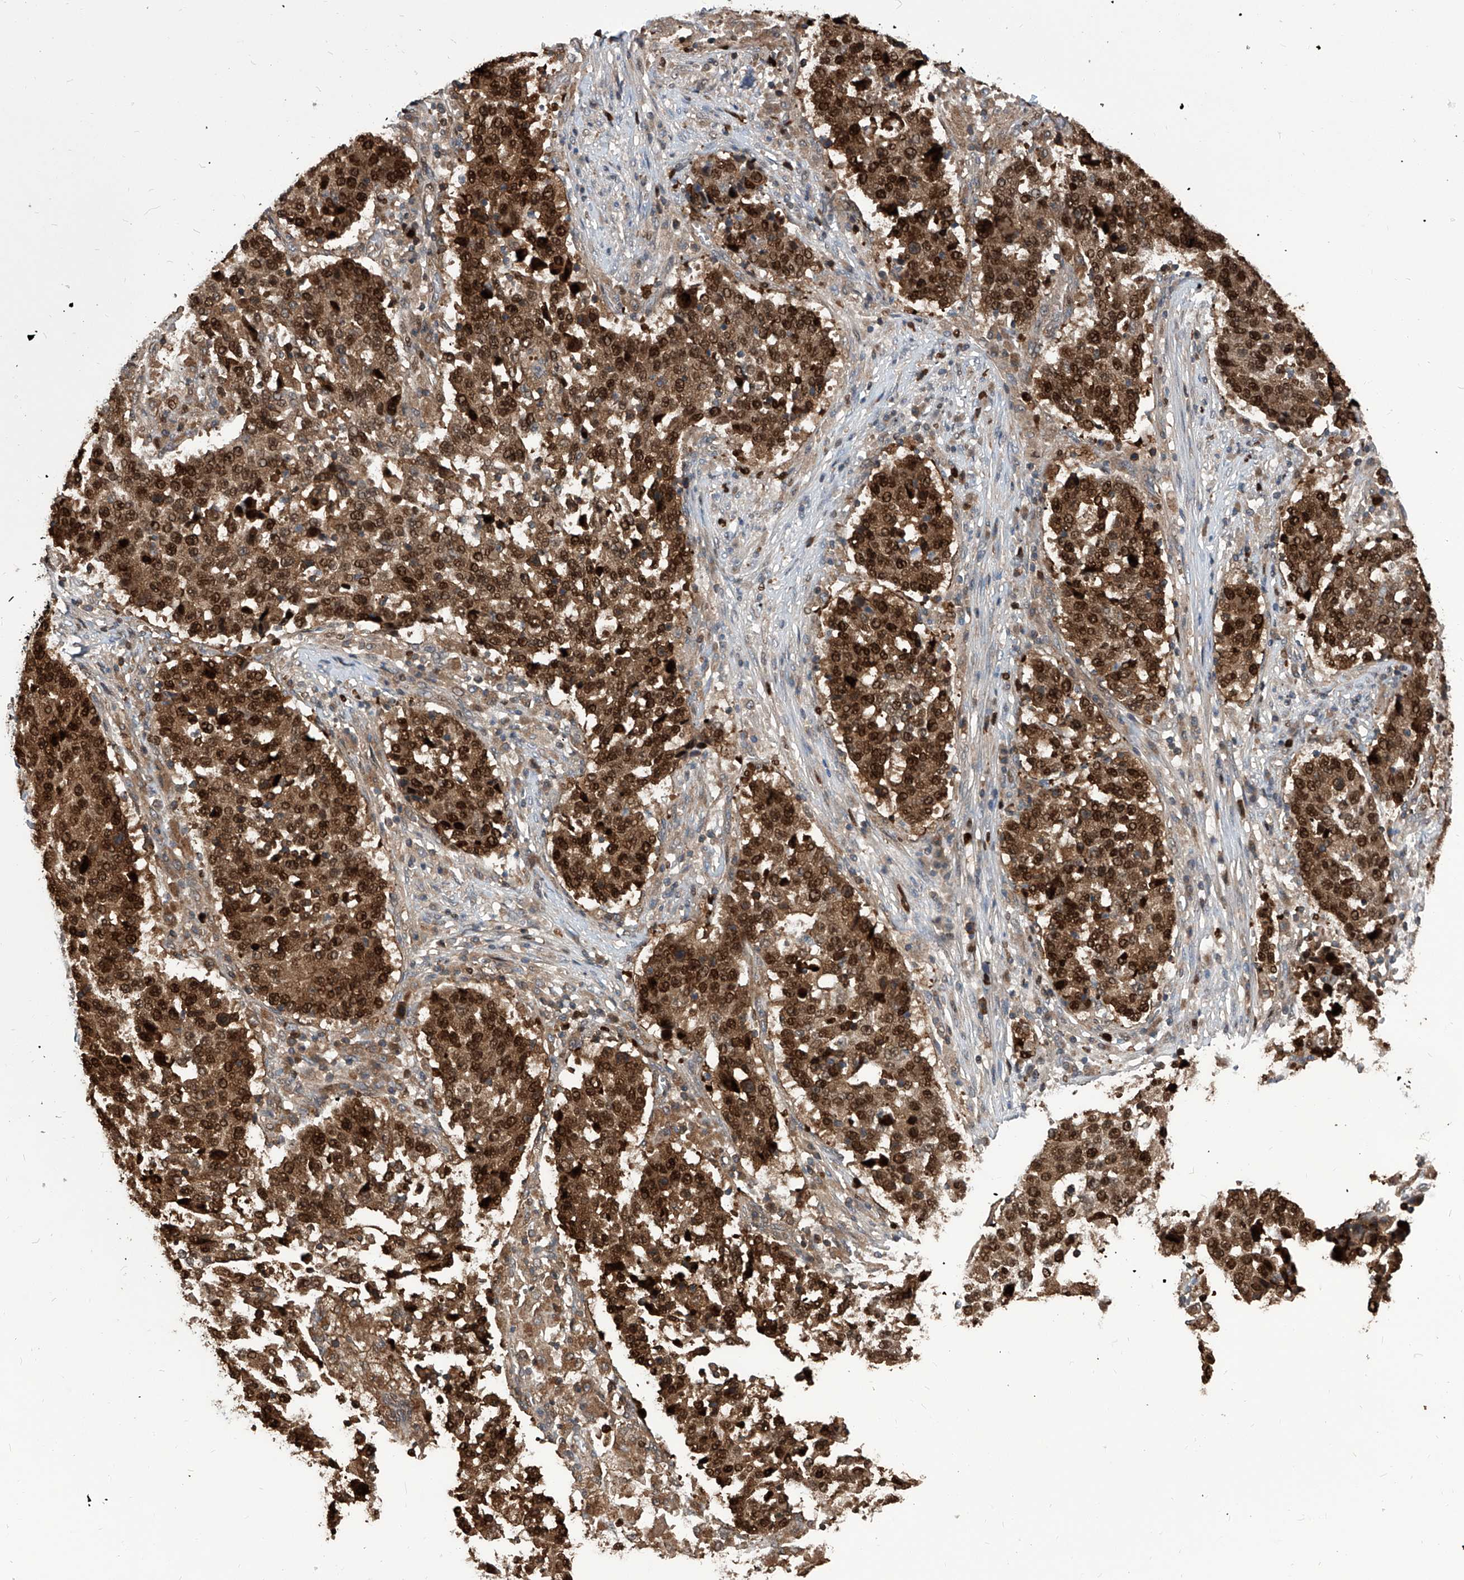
{"staining": {"intensity": "strong", "quantity": ">75%", "location": "cytoplasmic/membranous,nuclear"}, "tissue": "stomach cancer", "cell_type": "Tumor cells", "image_type": "cancer", "snomed": [{"axis": "morphology", "description": "Adenocarcinoma, NOS"}, {"axis": "topography", "description": "Stomach"}], "caption": "Immunohistochemical staining of human adenocarcinoma (stomach) displays high levels of strong cytoplasmic/membranous and nuclear staining in approximately >75% of tumor cells.", "gene": "PCNA", "patient": {"sex": "male", "age": 59}}